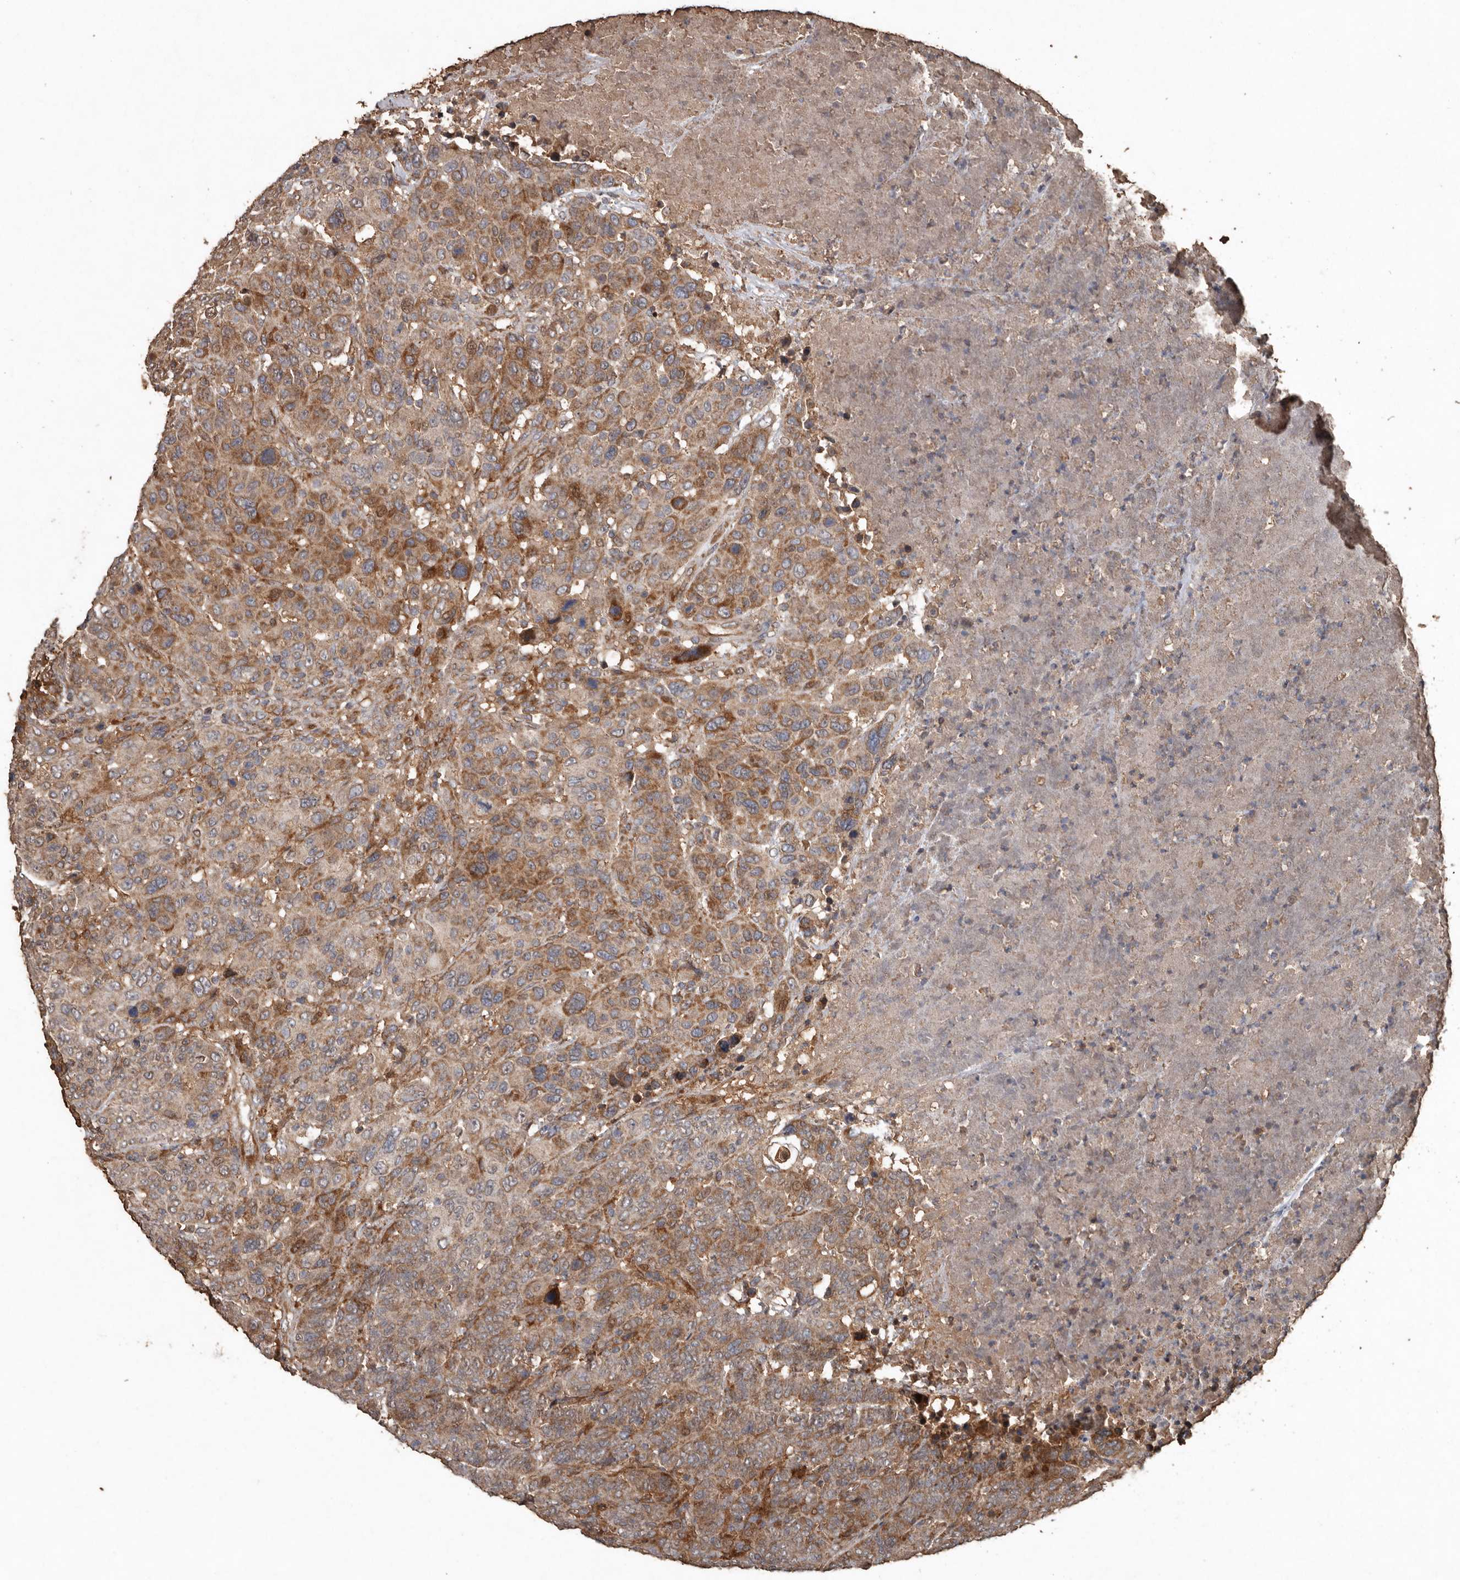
{"staining": {"intensity": "moderate", "quantity": ">75%", "location": "cytoplasmic/membranous"}, "tissue": "breast cancer", "cell_type": "Tumor cells", "image_type": "cancer", "snomed": [{"axis": "morphology", "description": "Duct carcinoma"}, {"axis": "topography", "description": "Breast"}], "caption": "The histopathology image exhibits immunohistochemical staining of breast intraductal carcinoma. There is moderate cytoplasmic/membranous expression is identified in about >75% of tumor cells.", "gene": "RANBP17", "patient": {"sex": "female", "age": 37}}